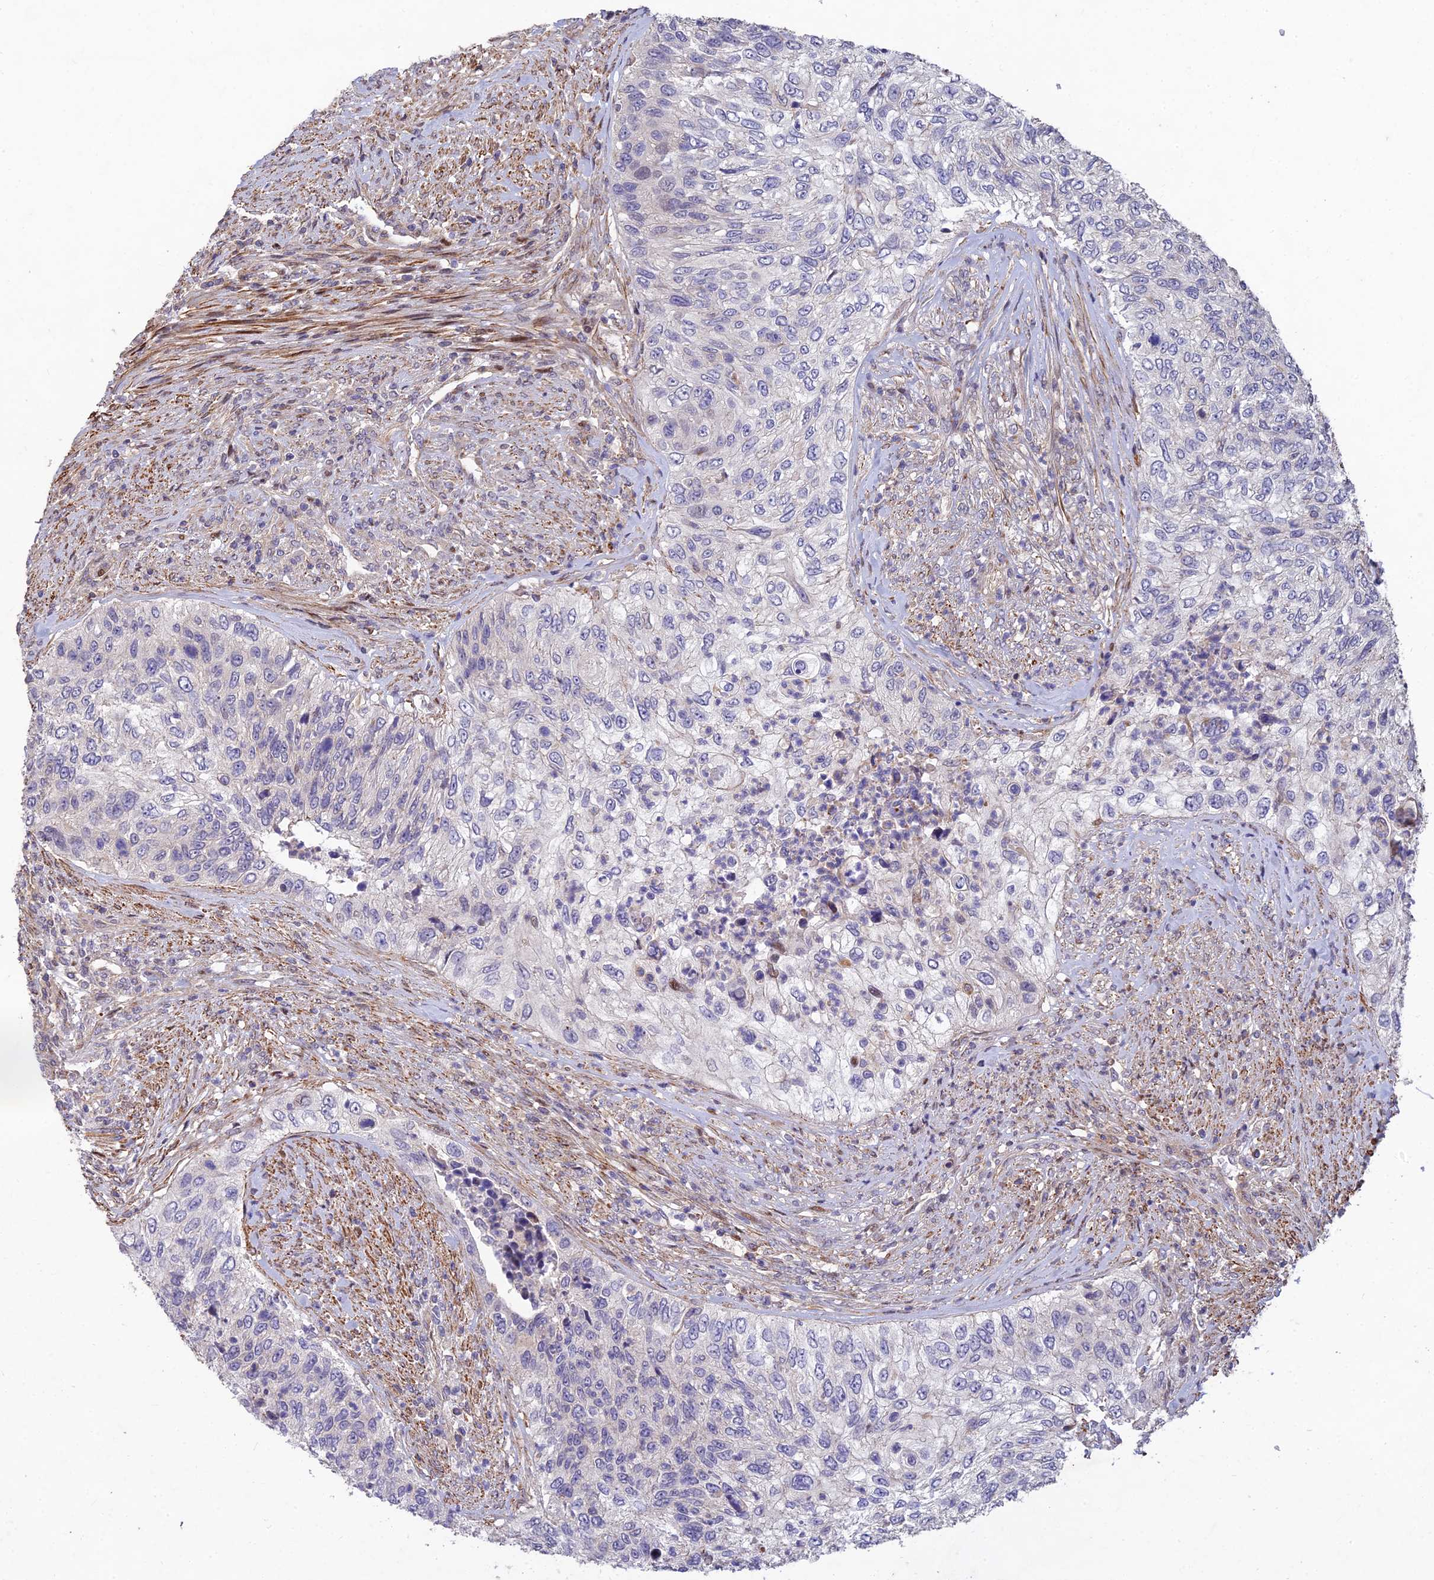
{"staining": {"intensity": "negative", "quantity": "none", "location": "none"}, "tissue": "urothelial cancer", "cell_type": "Tumor cells", "image_type": "cancer", "snomed": [{"axis": "morphology", "description": "Urothelial carcinoma, High grade"}, {"axis": "topography", "description": "Urinary bladder"}], "caption": "Urothelial carcinoma (high-grade) was stained to show a protein in brown. There is no significant positivity in tumor cells.", "gene": "RELCH", "patient": {"sex": "female", "age": 60}}